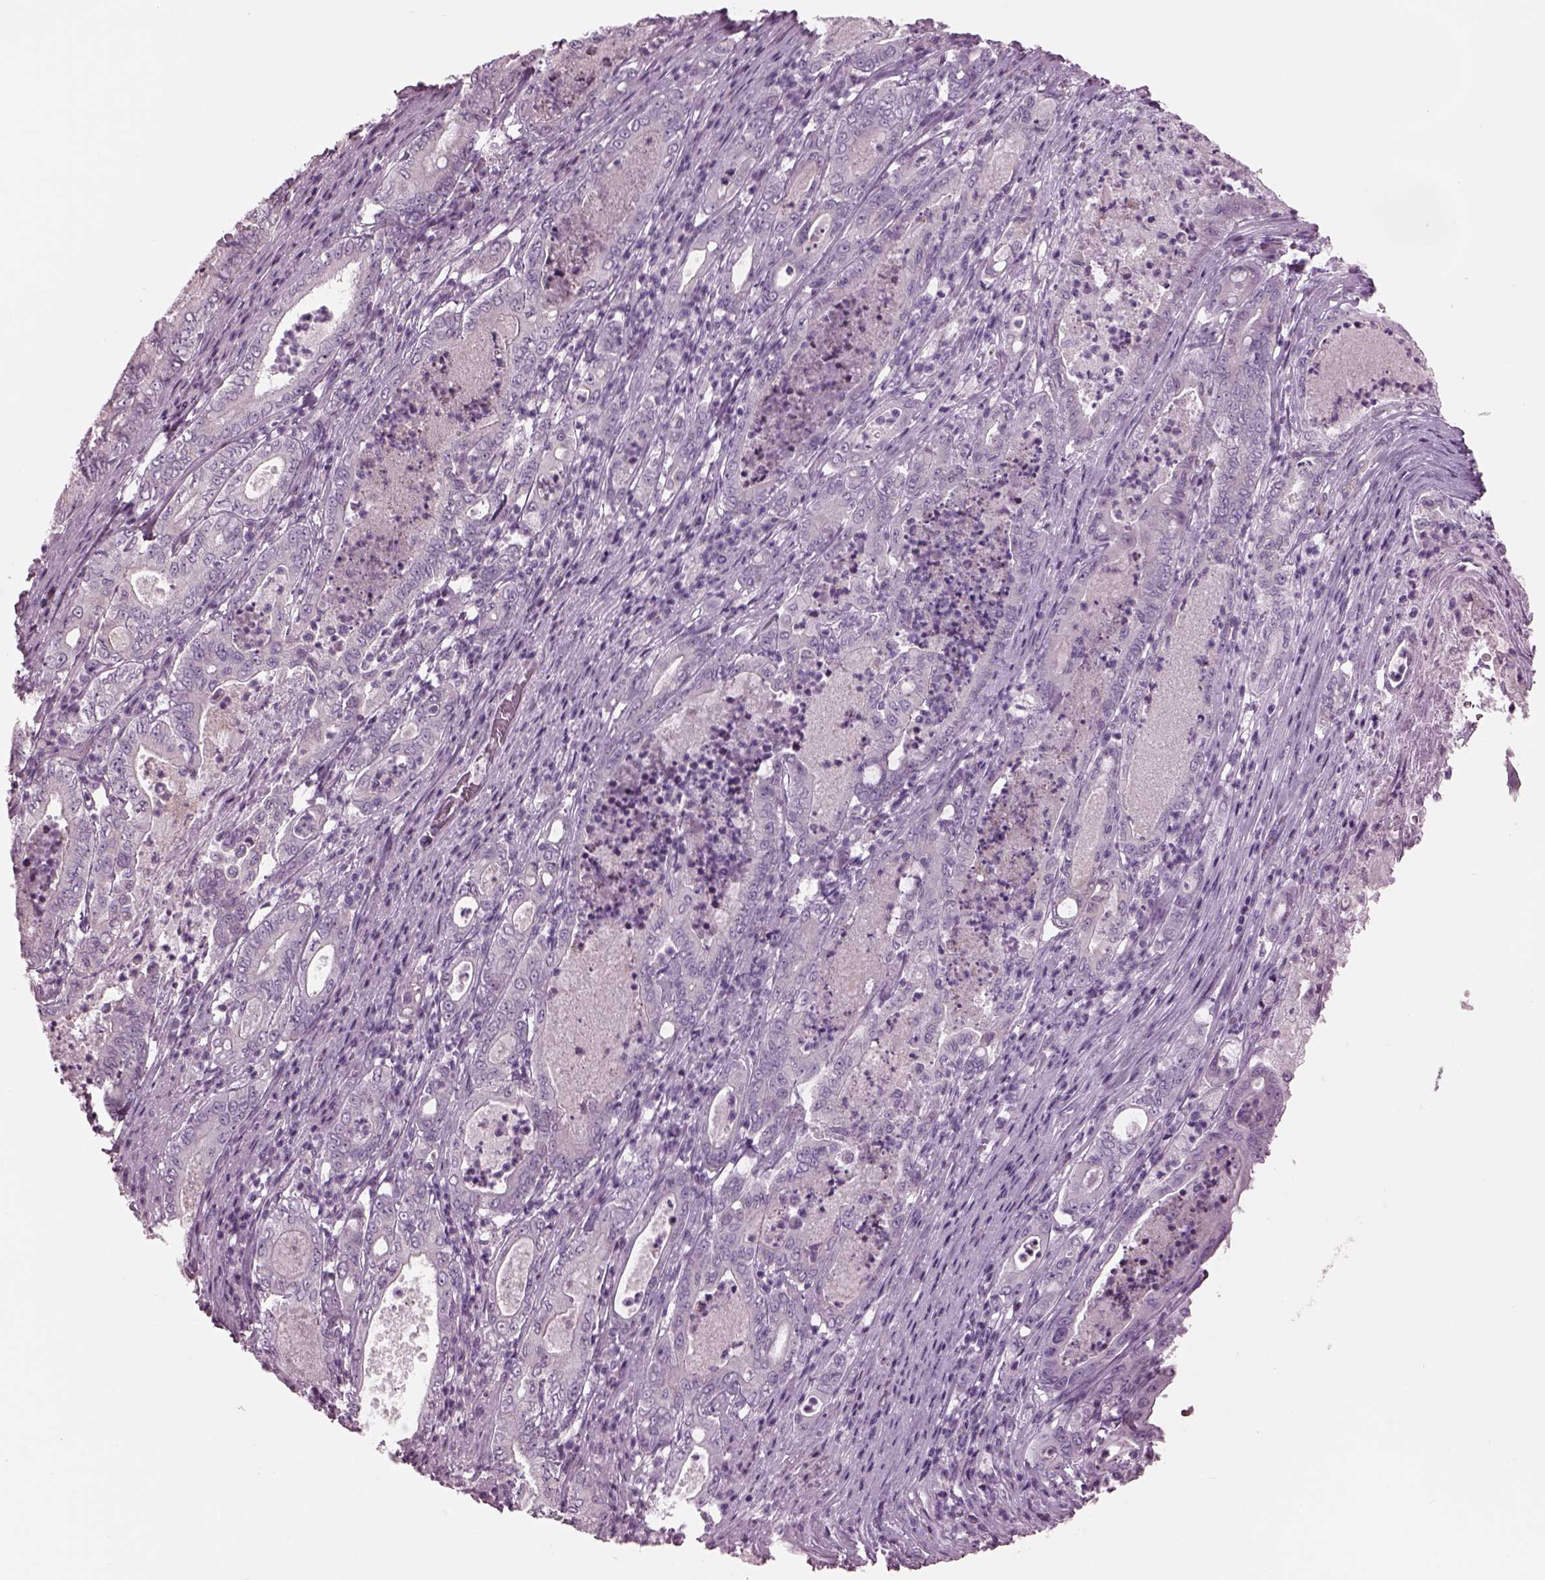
{"staining": {"intensity": "negative", "quantity": "none", "location": "none"}, "tissue": "pancreatic cancer", "cell_type": "Tumor cells", "image_type": "cancer", "snomed": [{"axis": "morphology", "description": "Adenocarcinoma, NOS"}, {"axis": "topography", "description": "Pancreas"}], "caption": "Immunohistochemical staining of pancreatic cancer (adenocarcinoma) shows no significant staining in tumor cells.", "gene": "CYLC1", "patient": {"sex": "male", "age": 71}}